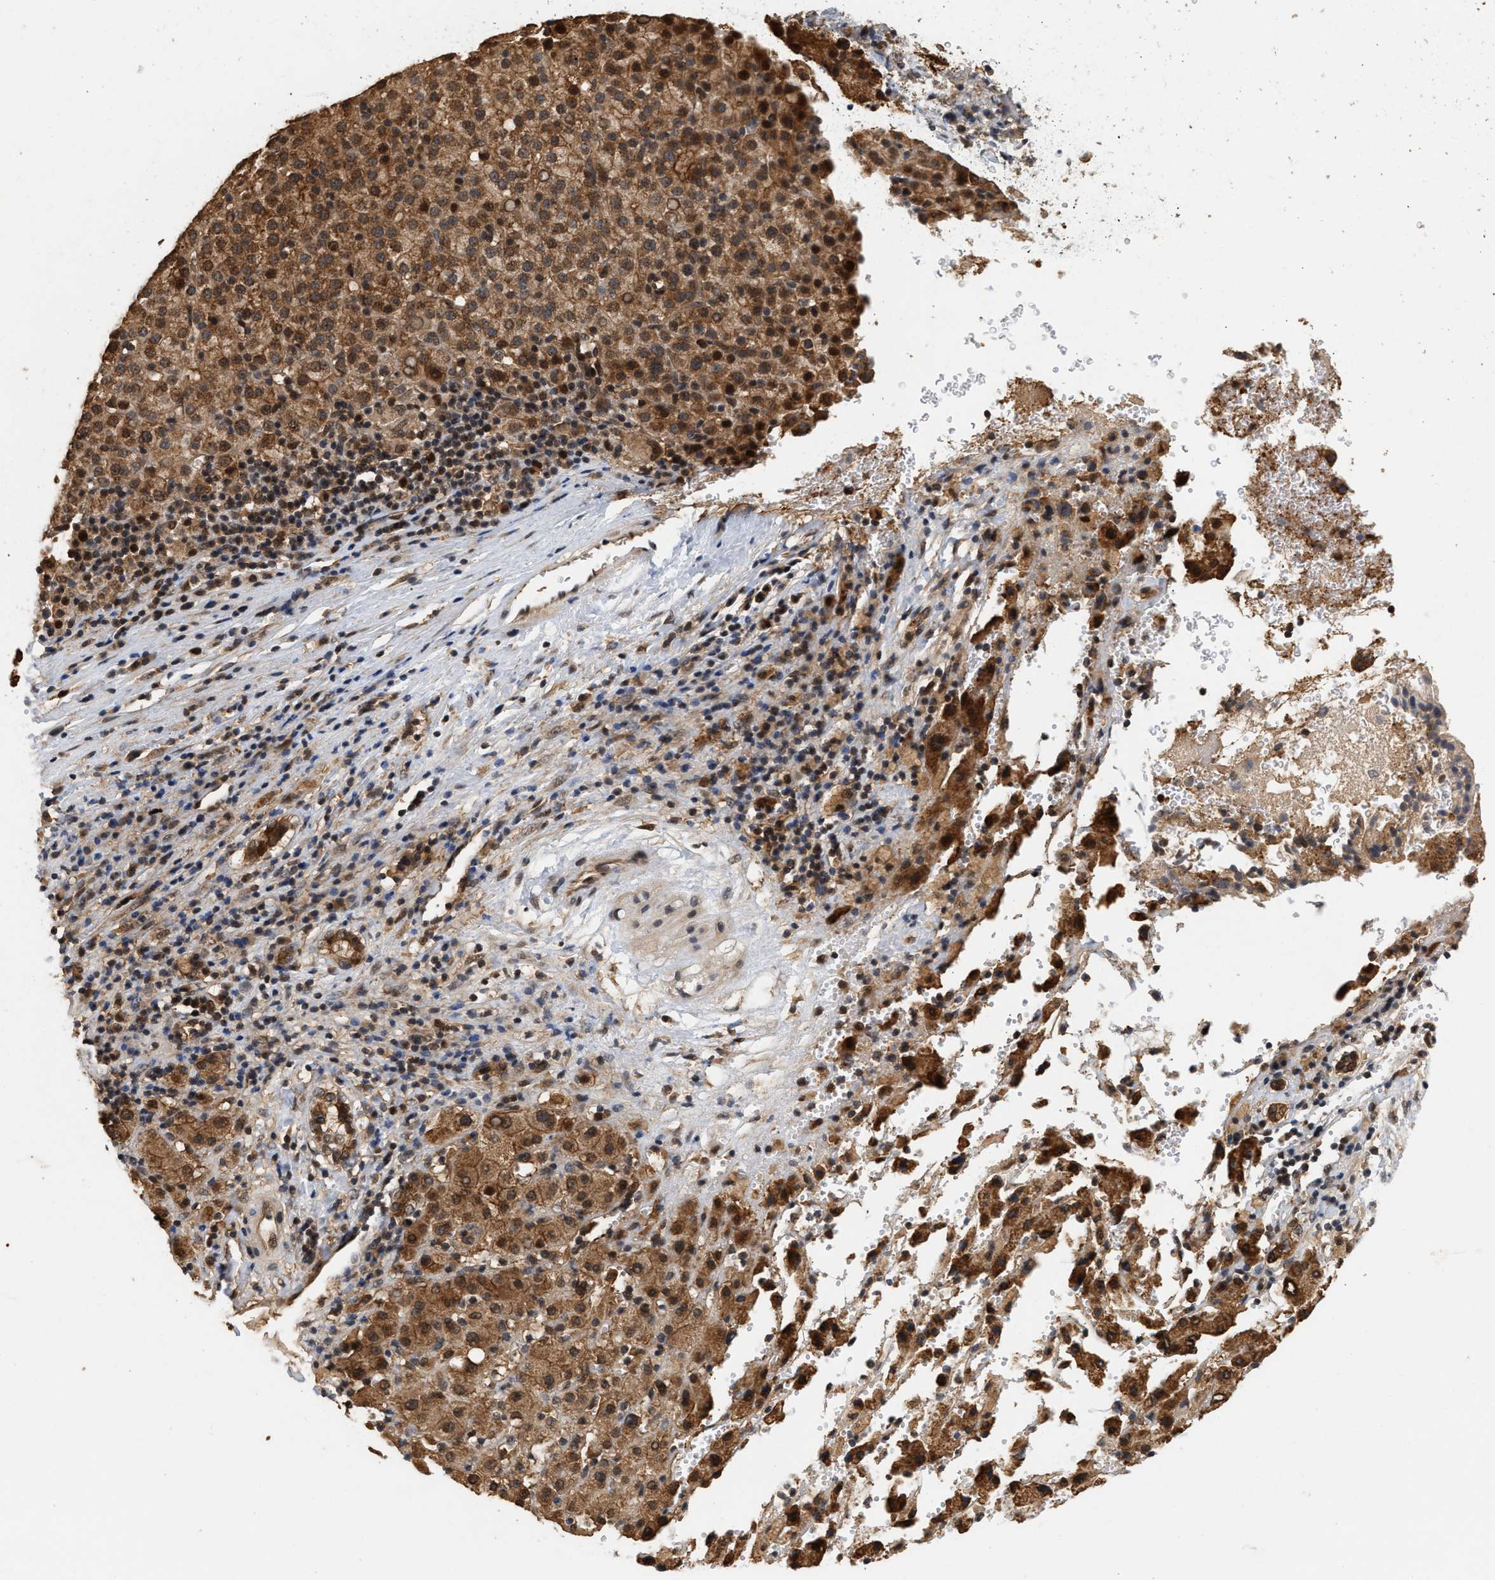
{"staining": {"intensity": "moderate", "quantity": ">75%", "location": "cytoplasmic/membranous,nuclear"}, "tissue": "liver cancer", "cell_type": "Tumor cells", "image_type": "cancer", "snomed": [{"axis": "morphology", "description": "Carcinoma, Hepatocellular, NOS"}, {"axis": "topography", "description": "Liver"}], "caption": "Immunohistochemistry image of human hepatocellular carcinoma (liver) stained for a protein (brown), which exhibits medium levels of moderate cytoplasmic/membranous and nuclear expression in approximately >75% of tumor cells.", "gene": "ABHD5", "patient": {"sex": "female", "age": 58}}